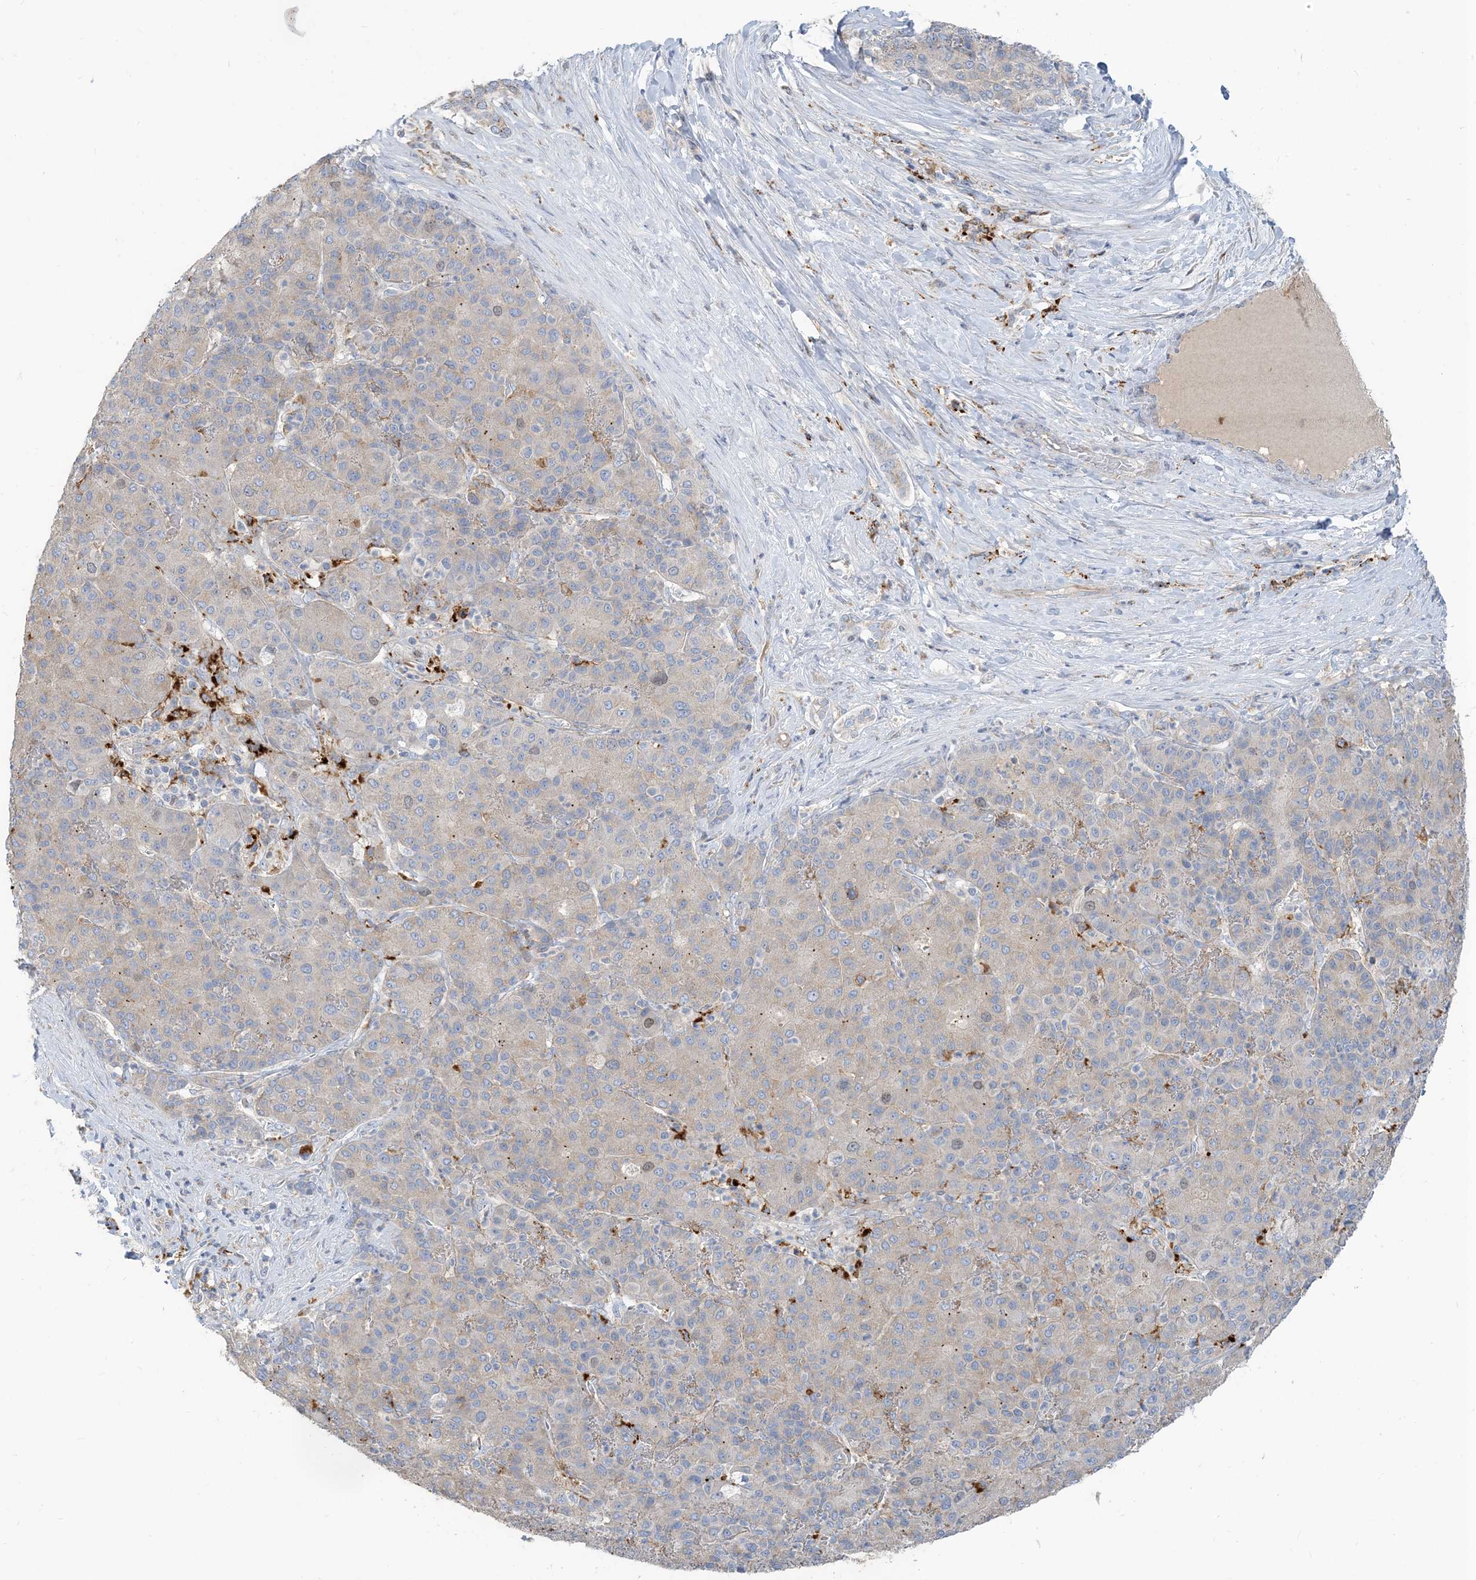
{"staining": {"intensity": "negative", "quantity": "none", "location": "none"}, "tissue": "liver cancer", "cell_type": "Tumor cells", "image_type": "cancer", "snomed": [{"axis": "morphology", "description": "Carcinoma, Hepatocellular, NOS"}, {"axis": "topography", "description": "Liver"}], "caption": "The histopathology image exhibits no staining of tumor cells in liver hepatocellular carcinoma.", "gene": "PEAR1", "patient": {"sex": "male", "age": 65}}